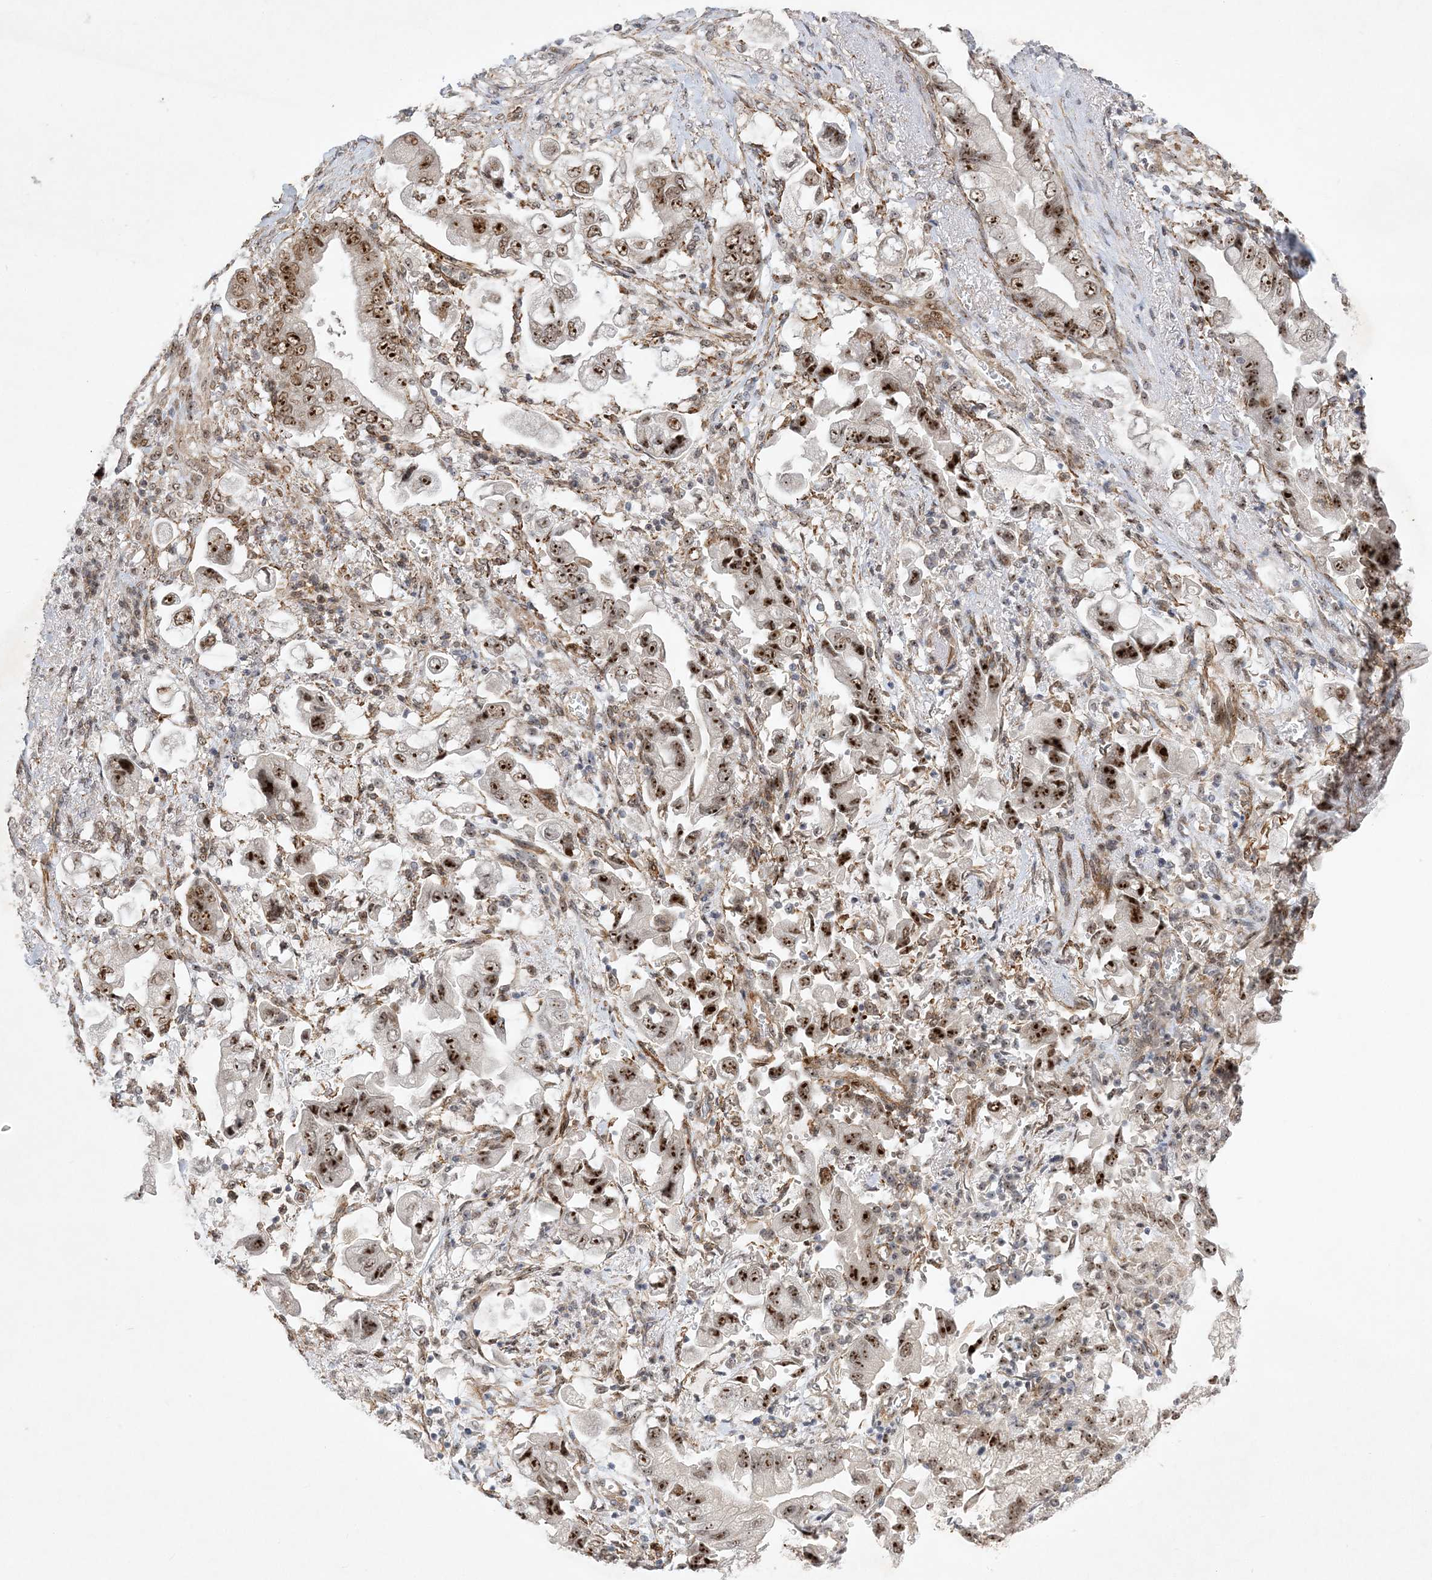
{"staining": {"intensity": "strong", "quantity": ">75%", "location": "nuclear"}, "tissue": "stomach cancer", "cell_type": "Tumor cells", "image_type": "cancer", "snomed": [{"axis": "morphology", "description": "Adenocarcinoma, NOS"}, {"axis": "topography", "description": "Stomach"}], "caption": "Immunohistochemistry (IHC) (DAB) staining of stomach cancer (adenocarcinoma) demonstrates strong nuclear protein expression in approximately >75% of tumor cells.", "gene": "NPM3", "patient": {"sex": "male", "age": 62}}